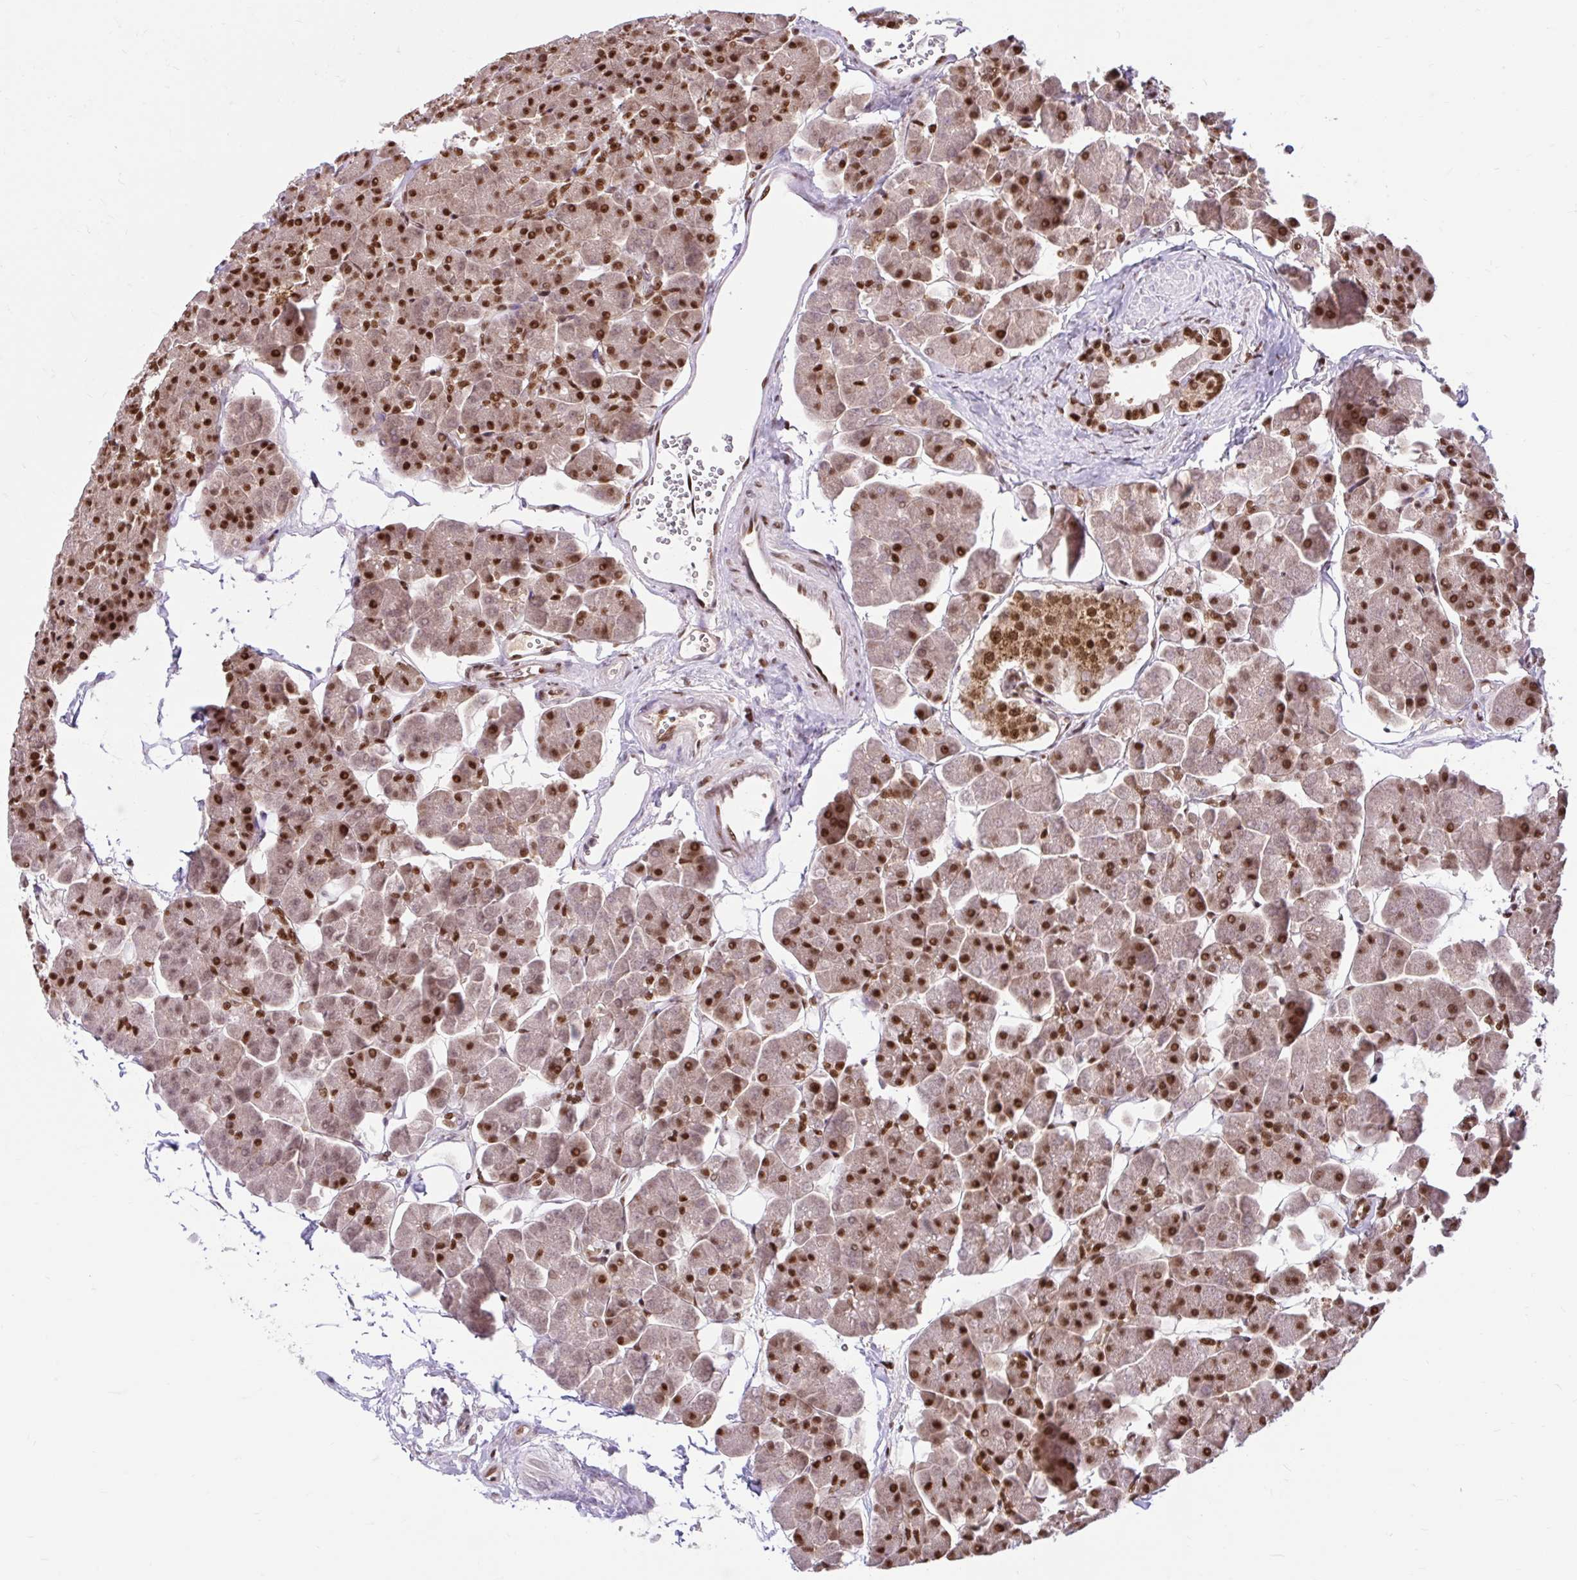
{"staining": {"intensity": "strong", "quantity": ">75%", "location": "nuclear"}, "tissue": "pancreas", "cell_type": "Exocrine glandular cells", "image_type": "normal", "snomed": [{"axis": "morphology", "description": "Normal tissue, NOS"}, {"axis": "topography", "description": "Pancreas"}, {"axis": "topography", "description": "Peripheral nerve tissue"}], "caption": "Immunohistochemistry (IHC) photomicrograph of benign pancreas stained for a protein (brown), which displays high levels of strong nuclear expression in approximately >75% of exocrine glandular cells.", "gene": "ABCA9", "patient": {"sex": "male", "age": 54}}